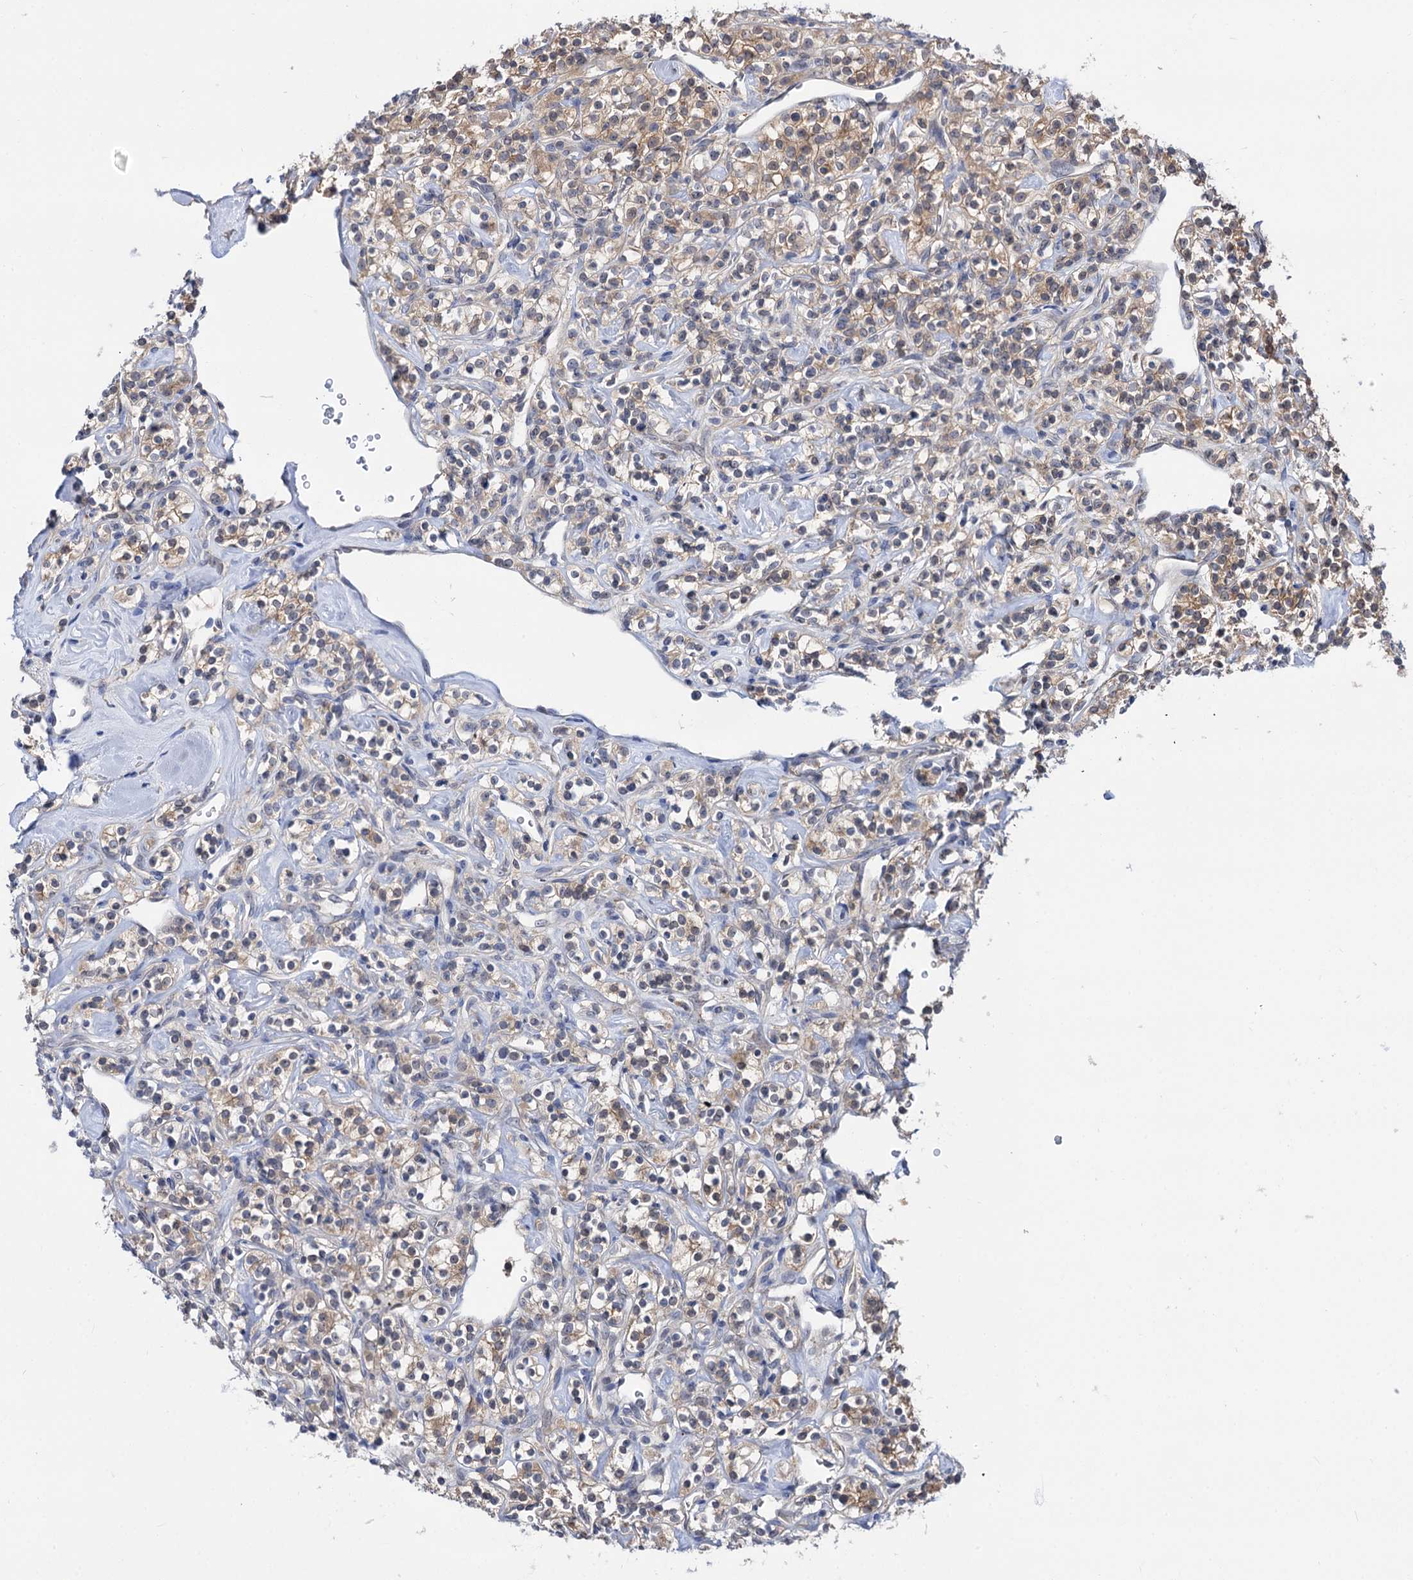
{"staining": {"intensity": "weak", "quantity": "25%-75%", "location": "cytoplasmic/membranous"}, "tissue": "renal cancer", "cell_type": "Tumor cells", "image_type": "cancer", "snomed": [{"axis": "morphology", "description": "Adenocarcinoma, NOS"}, {"axis": "topography", "description": "Kidney"}], "caption": "Tumor cells exhibit weak cytoplasmic/membranous positivity in about 25%-75% of cells in renal cancer (adenocarcinoma).", "gene": "NEK10", "patient": {"sex": "male", "age": 77}}